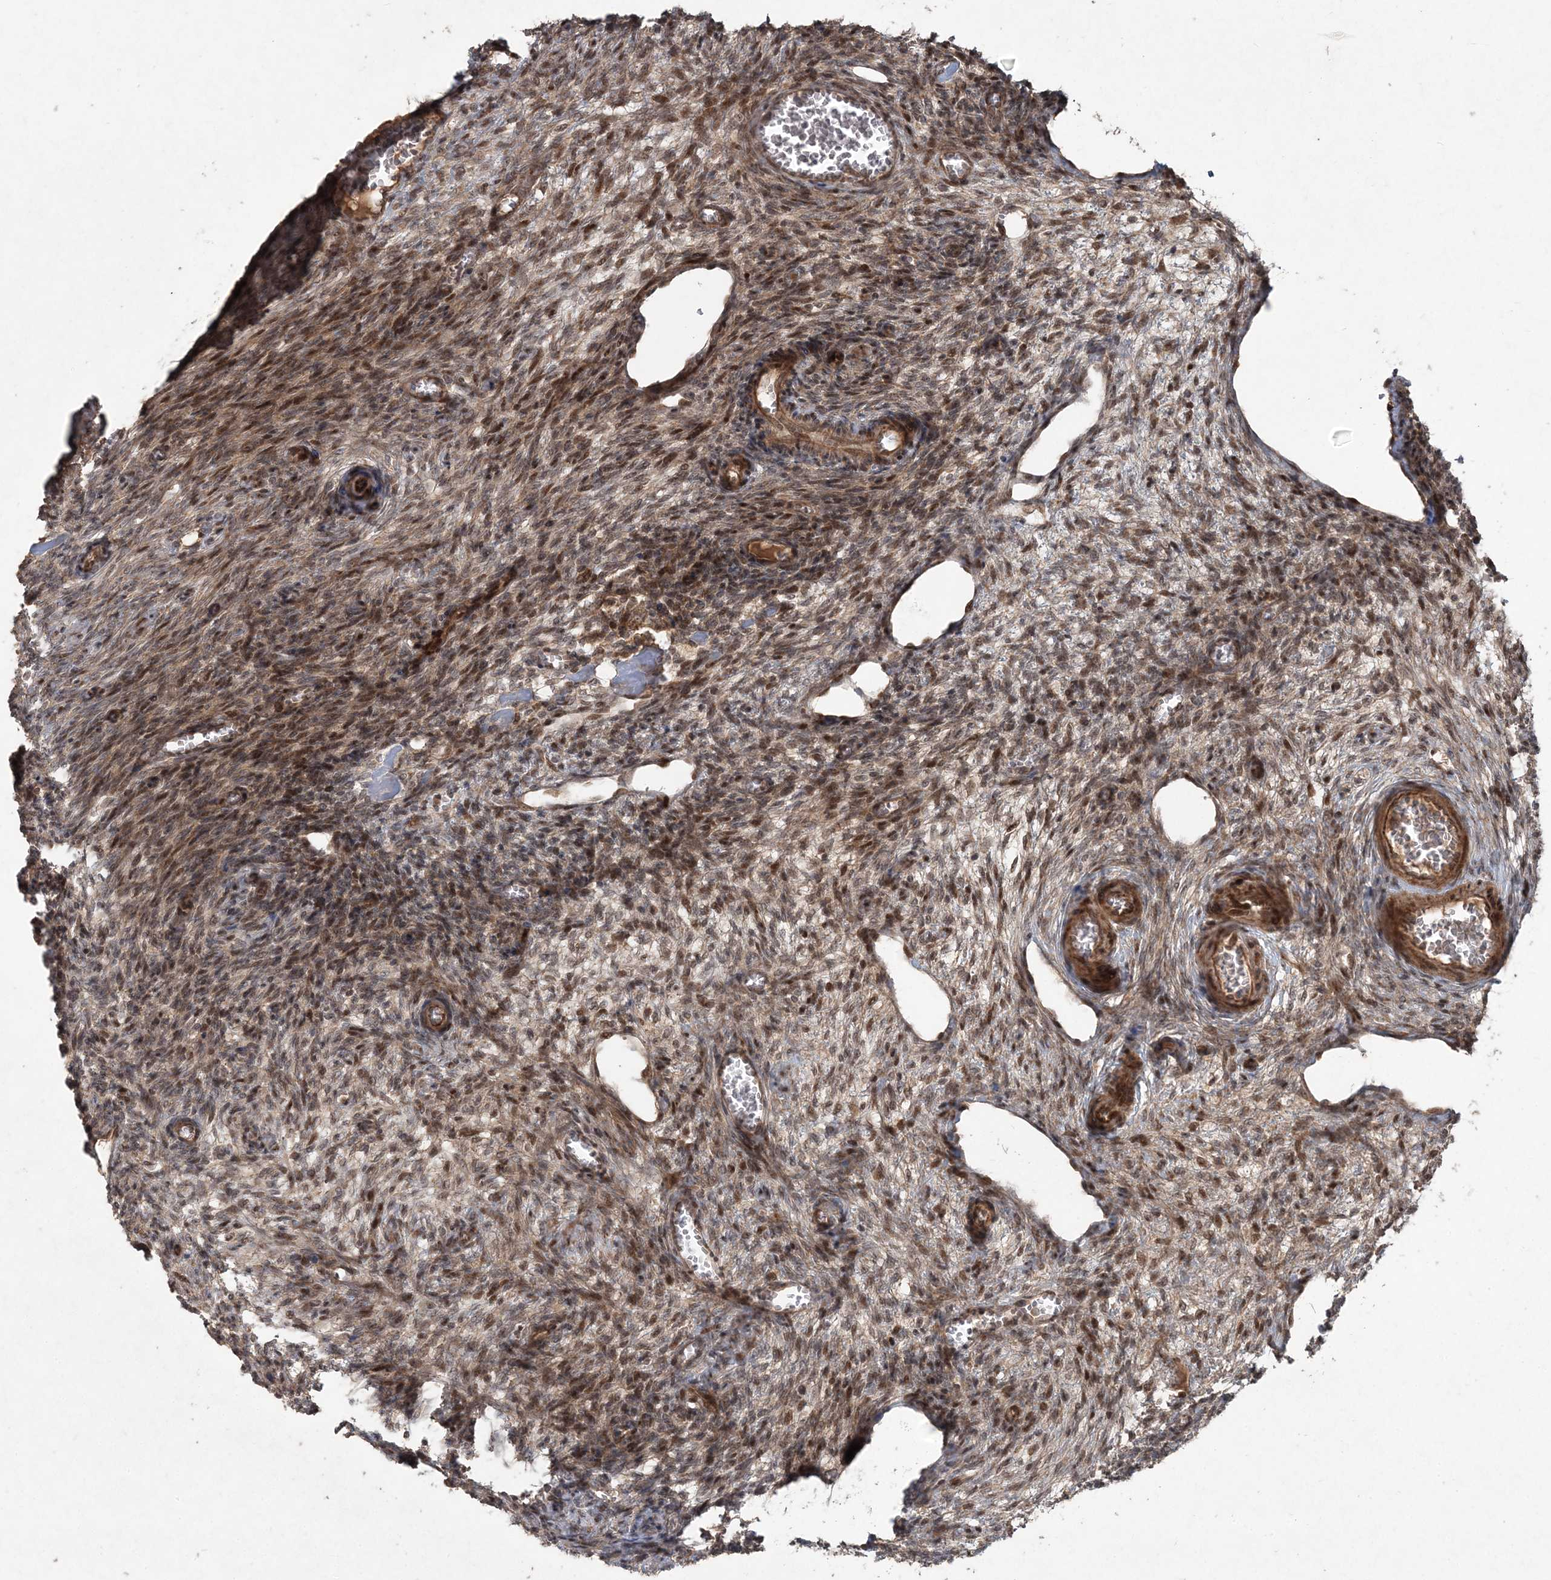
{"staining": {"intensity": "moderate", "quantity": ">75%", "location": "nuclear"}, "tissue": "ovary", "cell_type": "Ovarian stroma cells", "image_type": "normal", "snomed": [{"axis": "morphology", "description": "Normal tissue, NOS"}, {"axis": "topography", "description": "Ovary"}], "caption": "Unremarkable ovary shows moderate nuclear expression in about >75% of ovarian stroma cells (IHC, brightfield microscopy, high magnification)..", "gene": "SERINC1", "patient": {"sex": "female", "age": 27}}